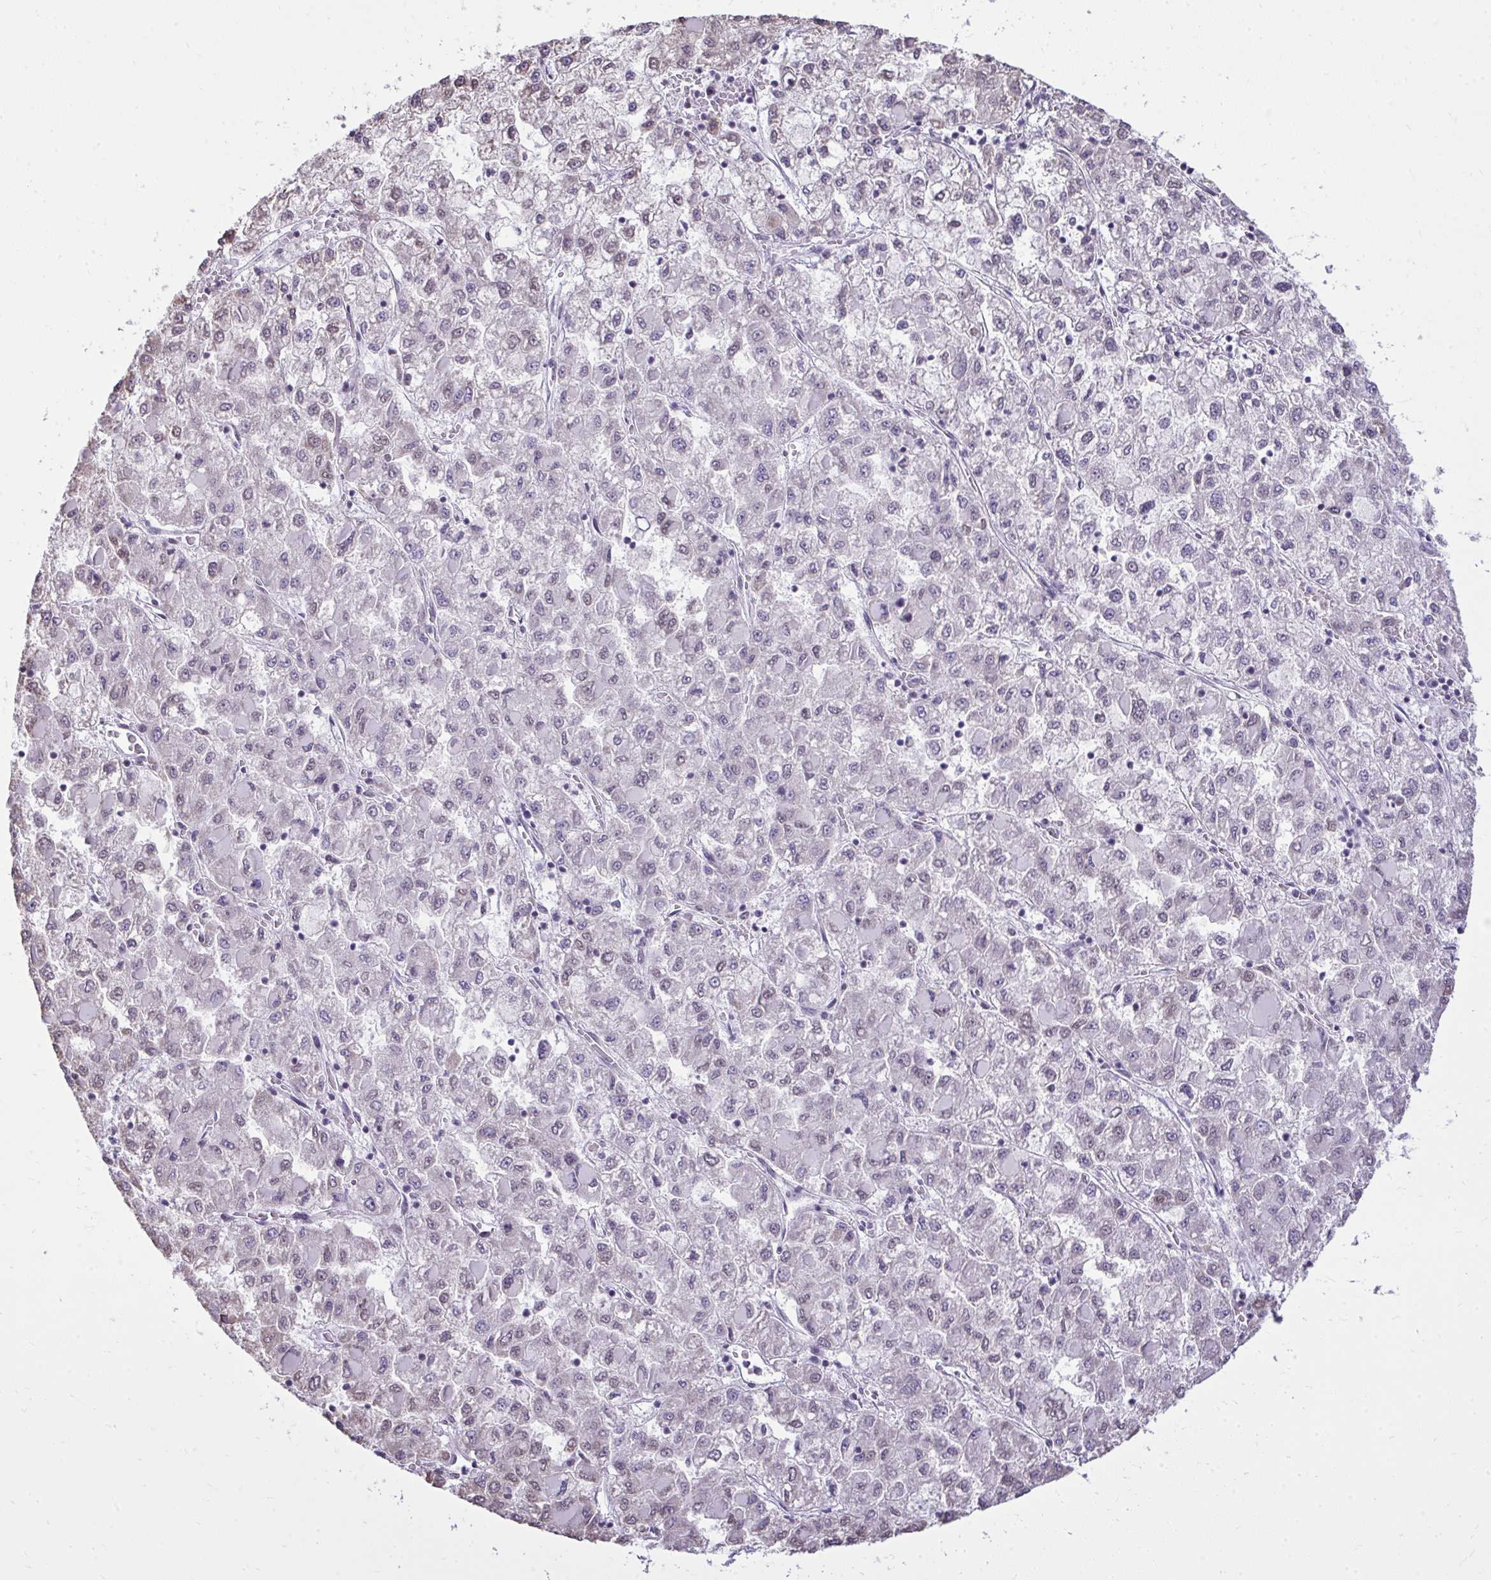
{"staining": {"intensity": "weak", "quantity": "<25%", "location": "nuclear"}, "tissue": "liver cancer", "cell_type": "Tumor cells", "image_type": "cancer", "snomed": [{"axis": "morphology", "description": "Carcinoma, Hepatocellular, NOS"}, {"axis": "topography", "description": "Liver"}], "caption": "An IHC image of hepatocellular carcinoma (liver) is shown. There is no staining in tumor cells of hepatocellular carcinoma (liver).", "gene": "NPPA", "patient": {"sex": "male", "age": 40}}